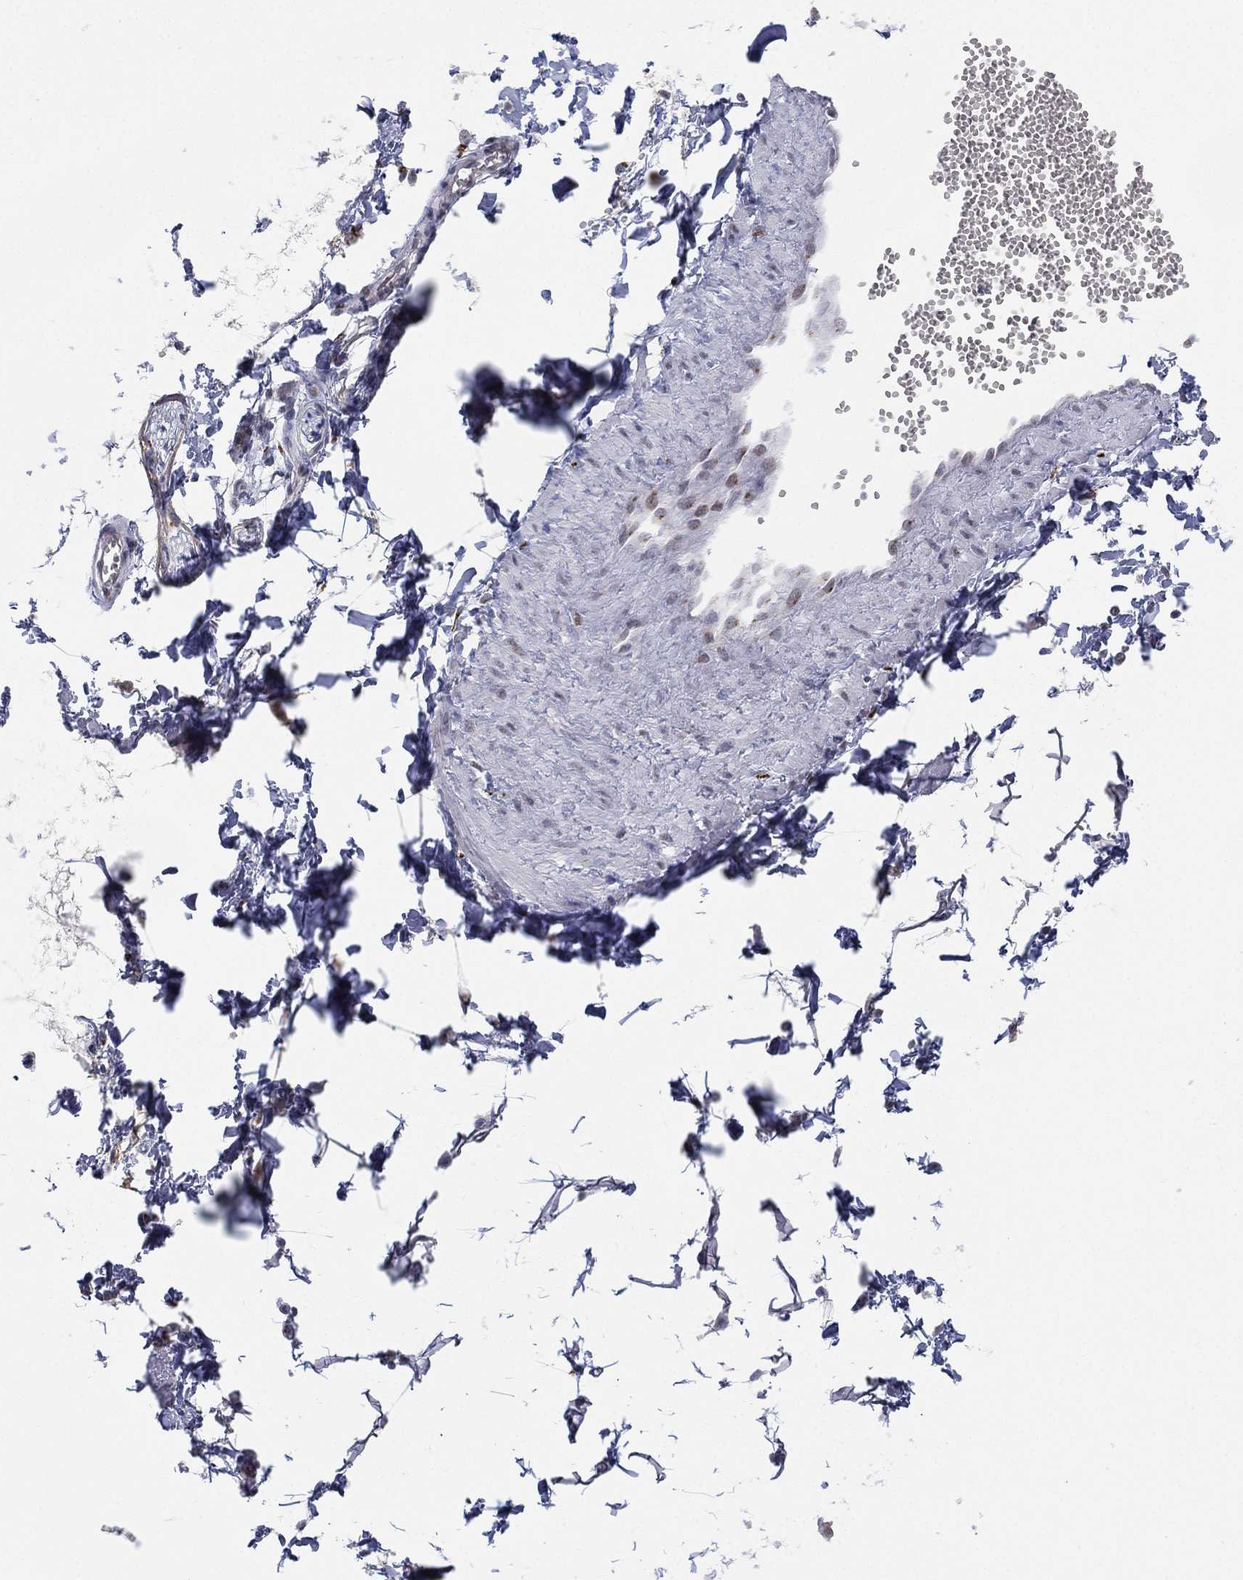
{"staining": {"intensity": "negative", "quantity": "none", "location": "none"}, "tissue": "adipose tissue", "cell_type": "Adipocytes", "image_type": "normal", "snomed": [{"axis": "morphology", "description": "Normal tissue, NOS"}, {"axis": "topography", "description": "Smooth muscle"}, {"axis": "topography", "description": "Peripheral nerve tissue"}], "caption": "Immunohistochemistry micrograph of unremarkable human adipose tissue stained for a protein (brown), which shows no expression in adipocytes.", "gene": "CD177", "patient": {"sex": "male", "age": 22}}